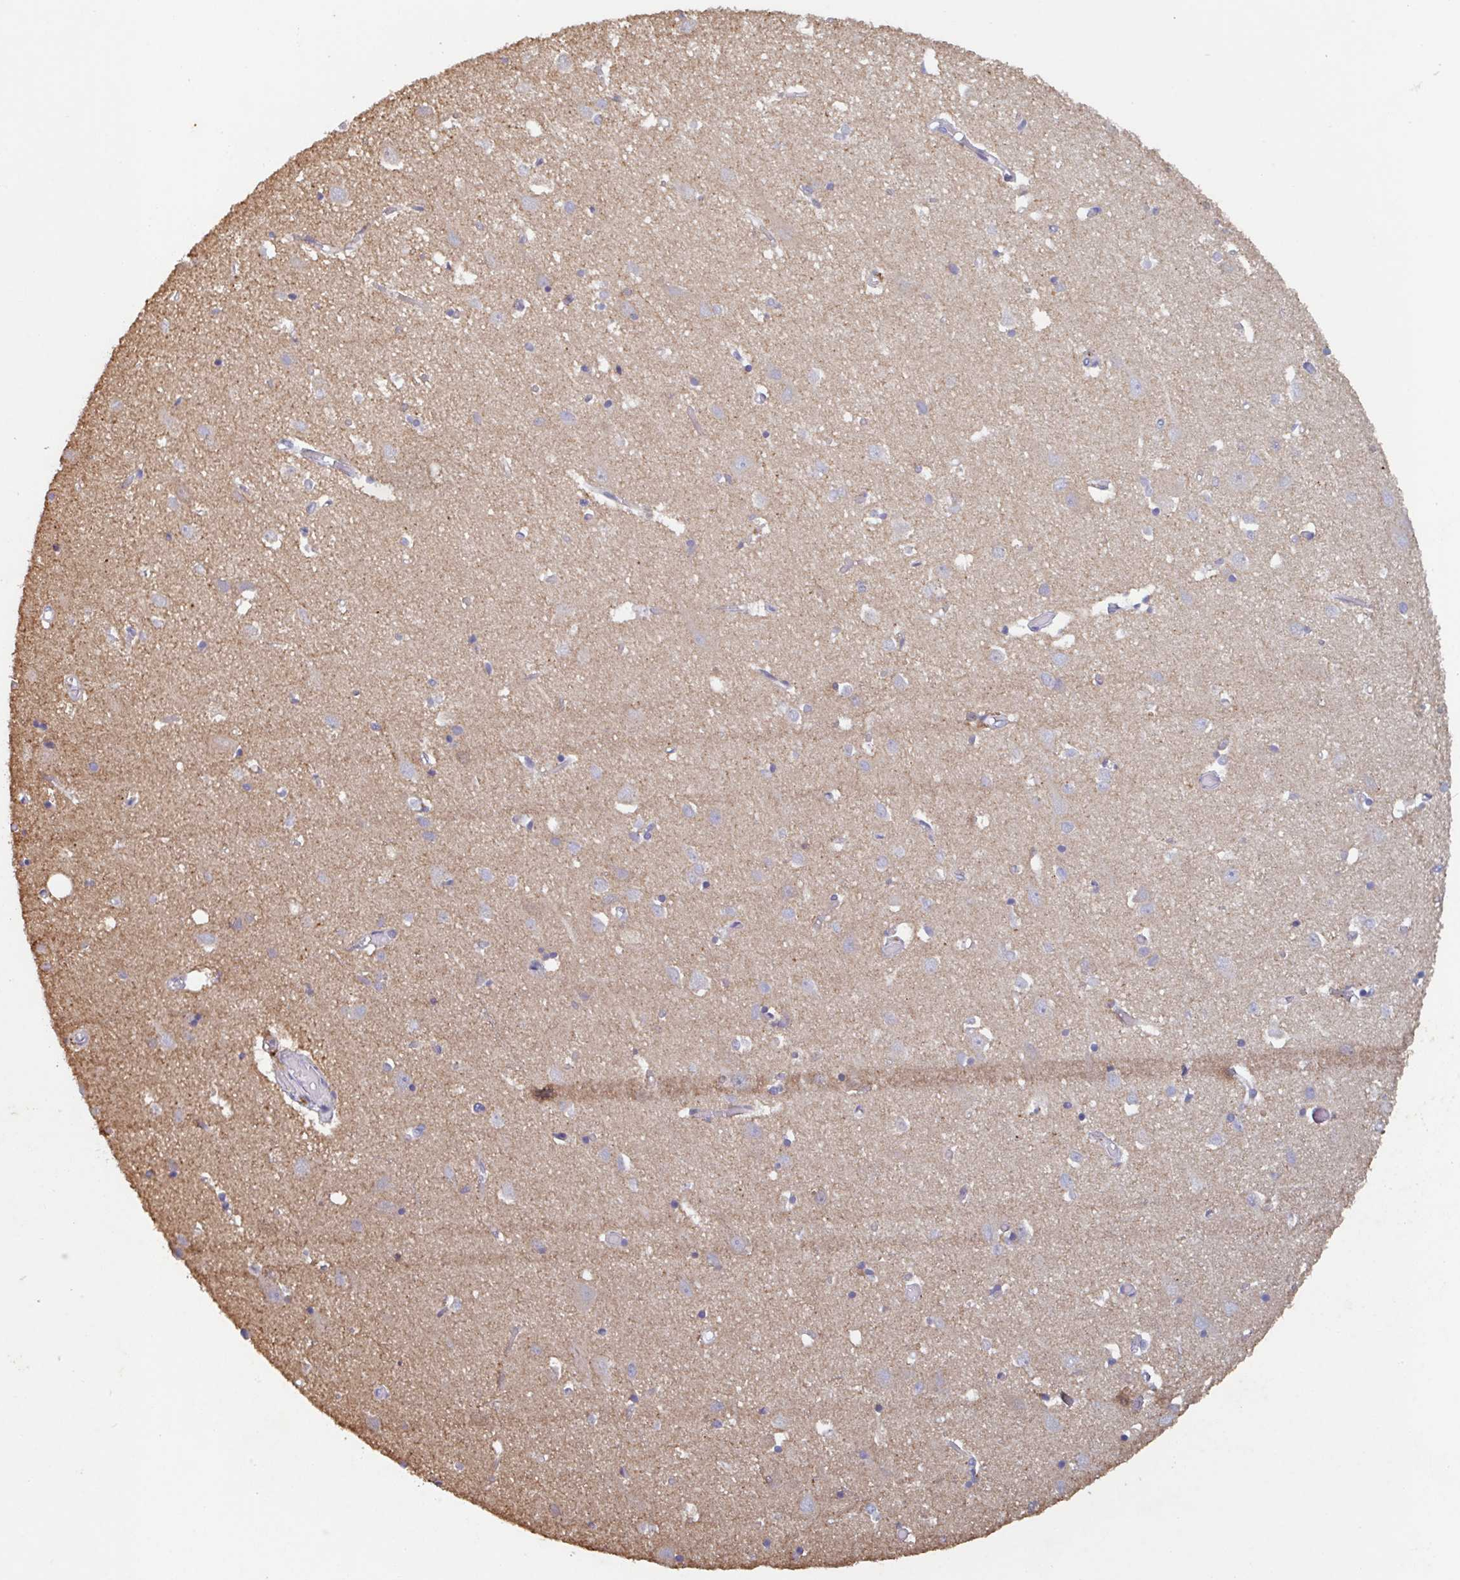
{"staining": {"intensity": "negative", "quantity": "none", "location": "none"}, "tissue": "cerebral cortex", "cell_type": "Endothelial cells", "image_type": "normal", "snomed": [{"axis": "morphology", "description": "Normal tissue, NOS"}, {"axis": "topography", "description": "Cerebral cortex"}], "caption": "A micrograph of cerebral cortex stained for a protein displays no brown staining in endothelial cells.", "gene": "MANBA", "patient": {"sex": "male", "age": 70}}